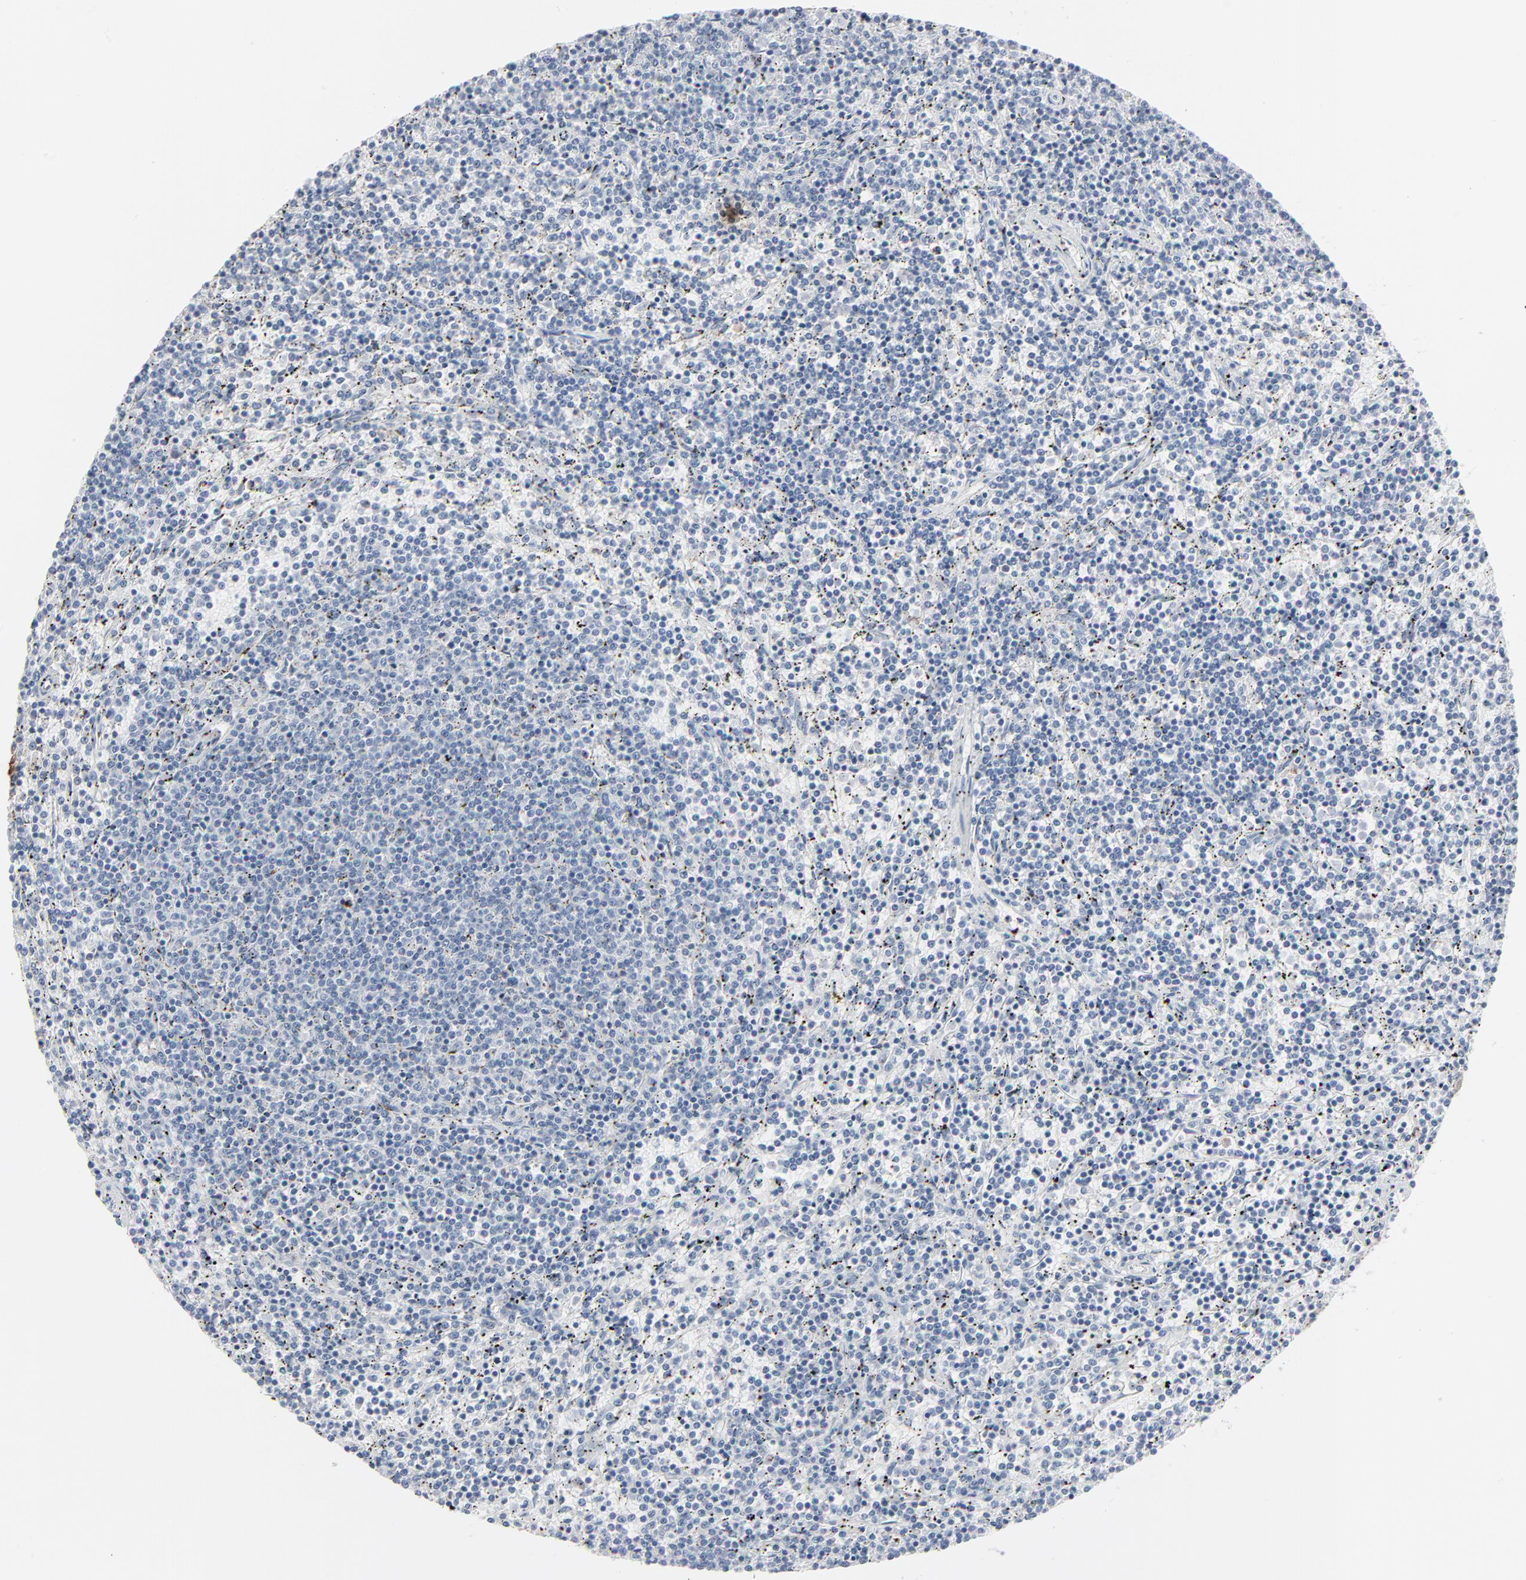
{"staining": {"intensity": "negative", "quantity": "none", "location": "none"}, "tissue": "lymphoma", "cell_type": "Tumor cells", "image_type": "cancer", "snomed": [{"axis": "morphology", "description": "Malignant lymphoma, non-Hodgkin's type, Low grade"}, {"axis": "topography", "description": "Spleen"}], "caption": "Immunohistochemical staining of human malignant lymphoma, non-Hodgkin's type (low-grade) displays no significant positivity in tumor cells.", "gene": "PHGDH", "patient": {"sex": "female", "age": 50}}